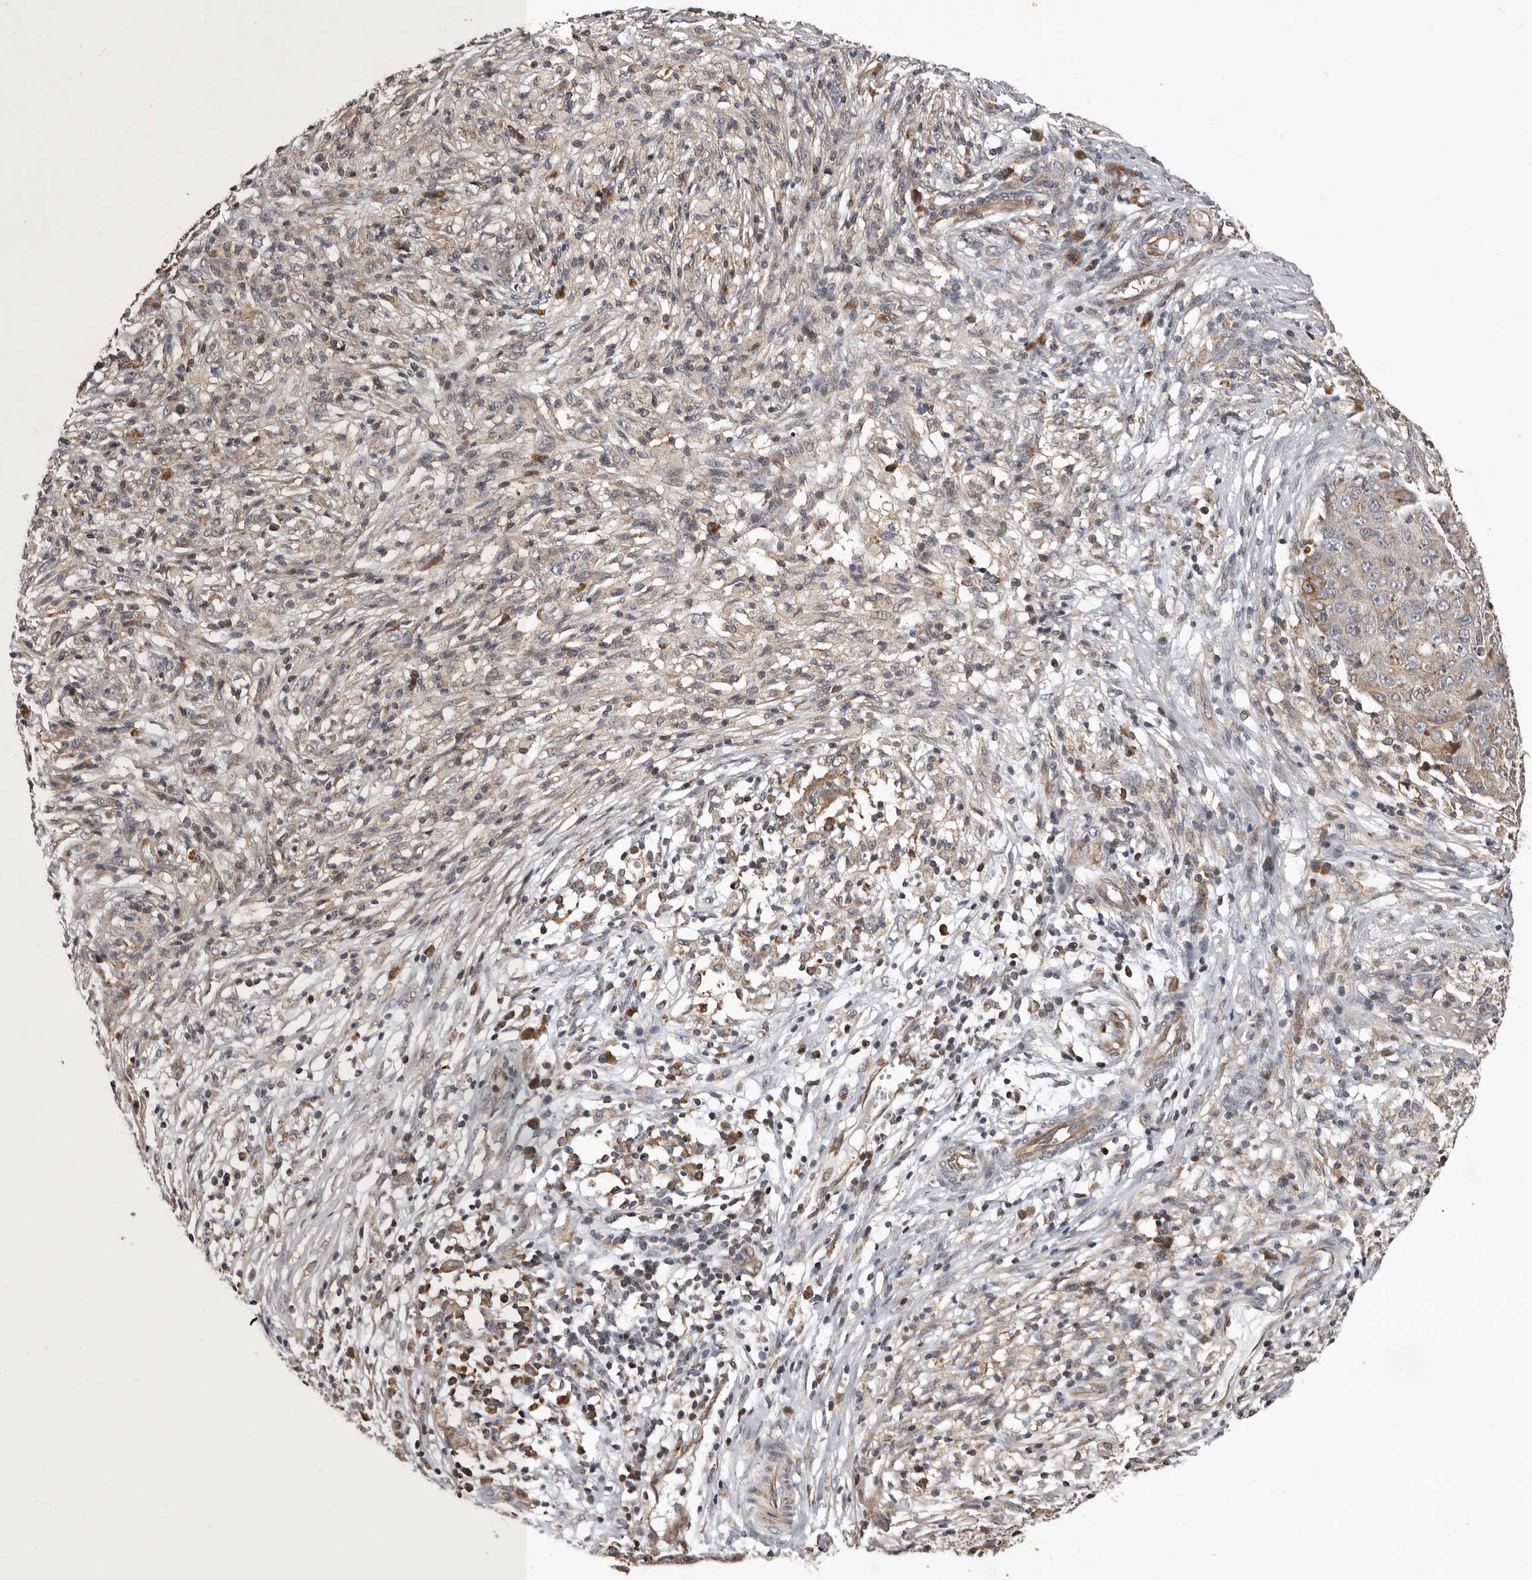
{"staining": {"intensity": "weak", "quantity": "25%-75%", "location": "cytoplasmic/membranous"}, "tissue": "ovarian cancer", "cell_type": "Tumor cells", "image_type": "cancer", "snomed": [{"axis": "morphology", "description": "Carcinoma, endometroid"}, {"axis": "topography", "description": "Ovary"}], "caption": "Immunohistochemical staining of ovarian cancer demonstrates low levels of weak cytoplasmic/membranous staining in about 25%-75% of tumor cells.", "gene": "GADD45B", "patient": {"sex": "female", "age": 42}}